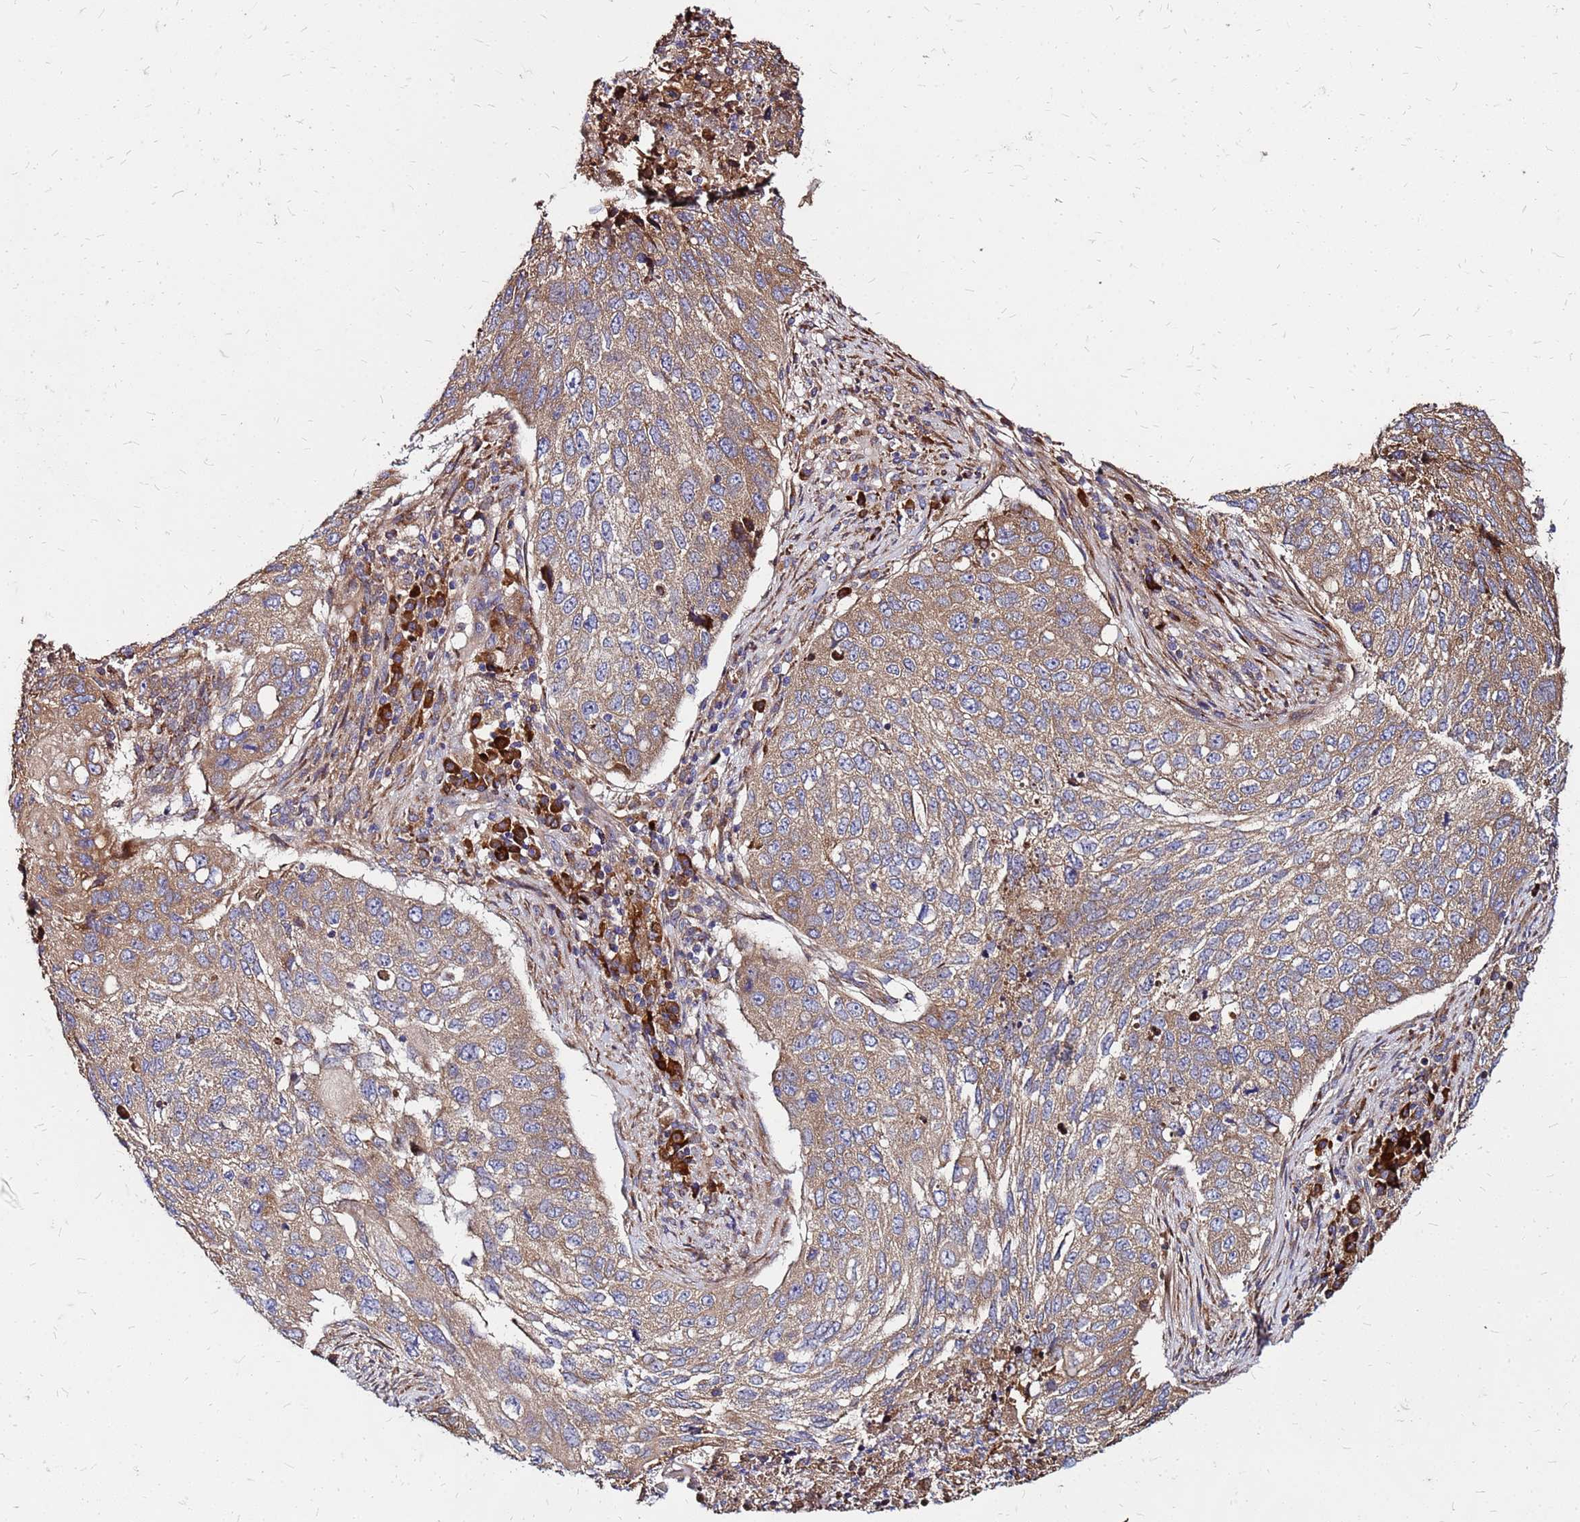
{"staining": {"intensity": "moderate", "quantity": ">75%", "location": "cytoplasmic/membranous"}, "tissue": "lung cancer", "cell_type": "Tumor cells", "image_type": "cancer", "snomed": [{"axis": "morphology", "description": "Squamous cell carcinoma, NOS"}, {"axis": "topography", "description": "Lung"}], "caption": "Squamous cell carcinoma (lung) stained with a protein marker displays moderate staining in tumor cells.", "gene": "VMO1", "patient": {"sex": "female", "age": 63}}